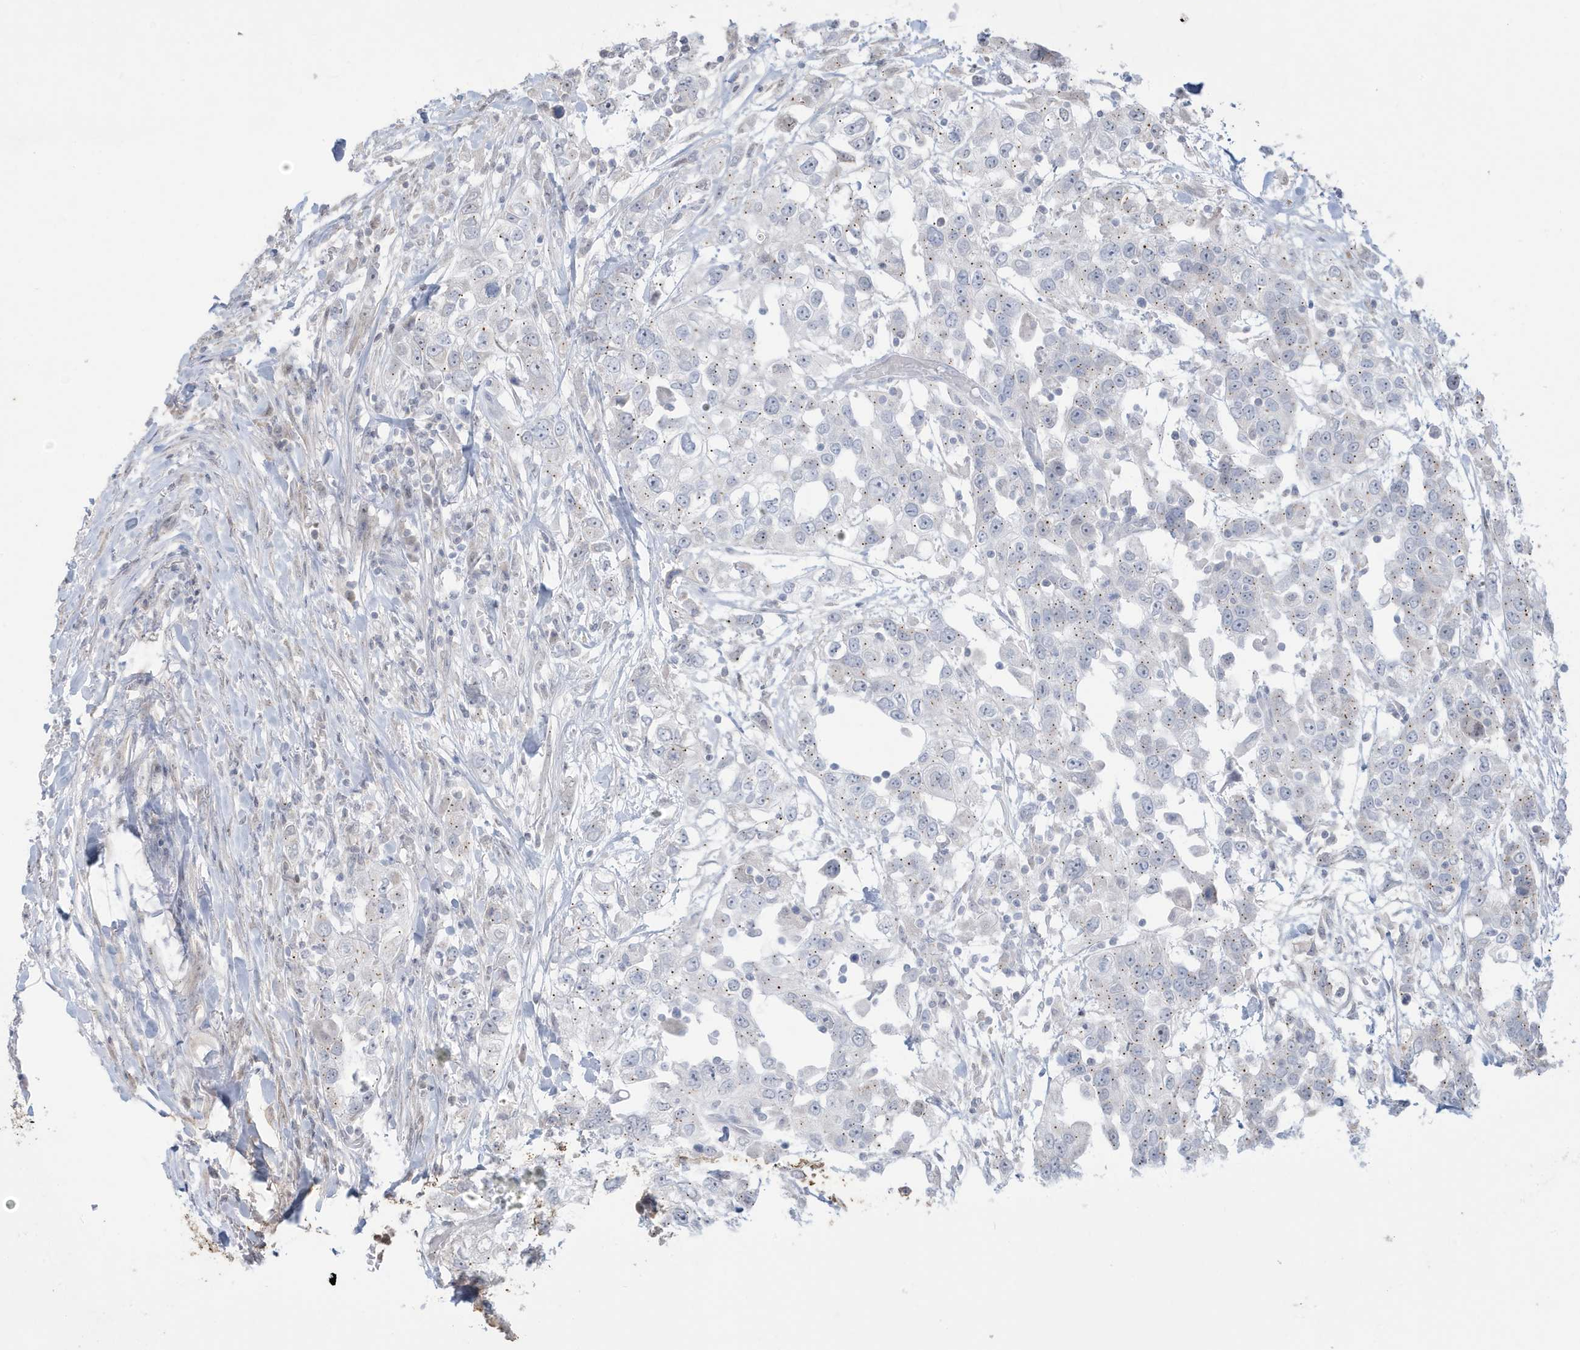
{"staining": {"intensity": "negative", "quantity": "none", "location": "none"}, "tissue": "urothelial cancer", "cell_type": "Tumor cells", "image_type": "cancer", "snomed": [{"axis": "morphology", "description": "Urothelial carcinoma, High grade"}, {"axis": "topography", "description": "Urinary bladder"}], "caption": "Human urothelial cancer stained for a protein using immunohistochemistry demonstrates no positivity in tumor cells.", "gene": "FNDC1", "patient": {"sex": "female", "age": 80}}